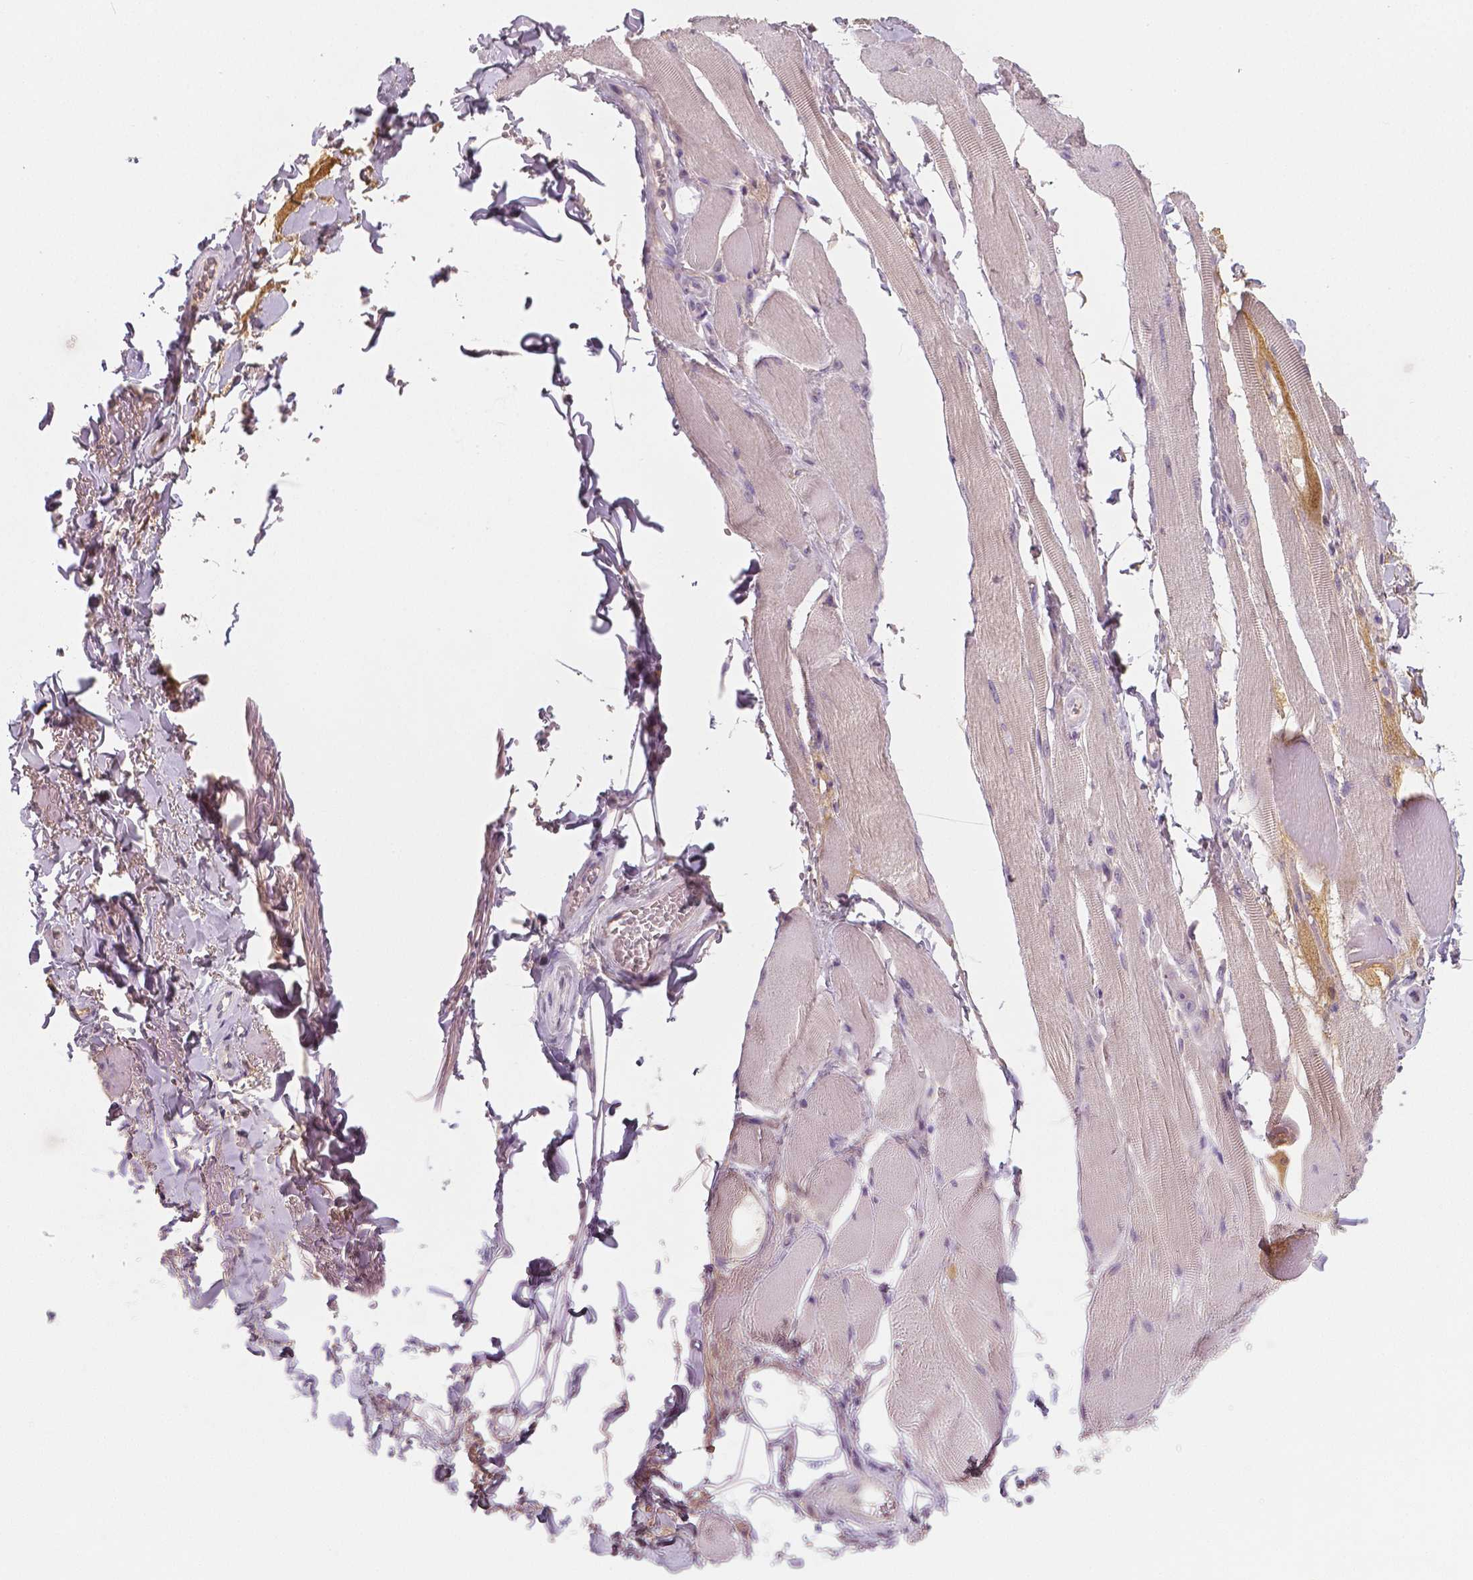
{"staining": {"intensity": "negative", "quantity": "none", "location": "none"}, "tissue": "skeletal muscle", "cell_type": "Myocytes", "image_type": "normal", "snomed": [{"axis": "morphology", "description": "Normal tissue, NOS"}, {"axis": "topography", "description": "Skeletal muscle"}, {"axis": "topography", "description": "Anal"}, {"axis": "topography", "description": "Peripheral nerve tissue"}], "caption": "Immunohistochemistry (IHC) micrograph of unremarkable skeletal muscle: human skeletal muscle stained with DAB (3,3'-diaminobenzidine) displays no significant protein positivity in myocytes. (DAB immunohistochemistry (IHC) with hematoxylin counter stain).", "gene": "APOA4", "patient": {"sex": "male", "age": 53}}